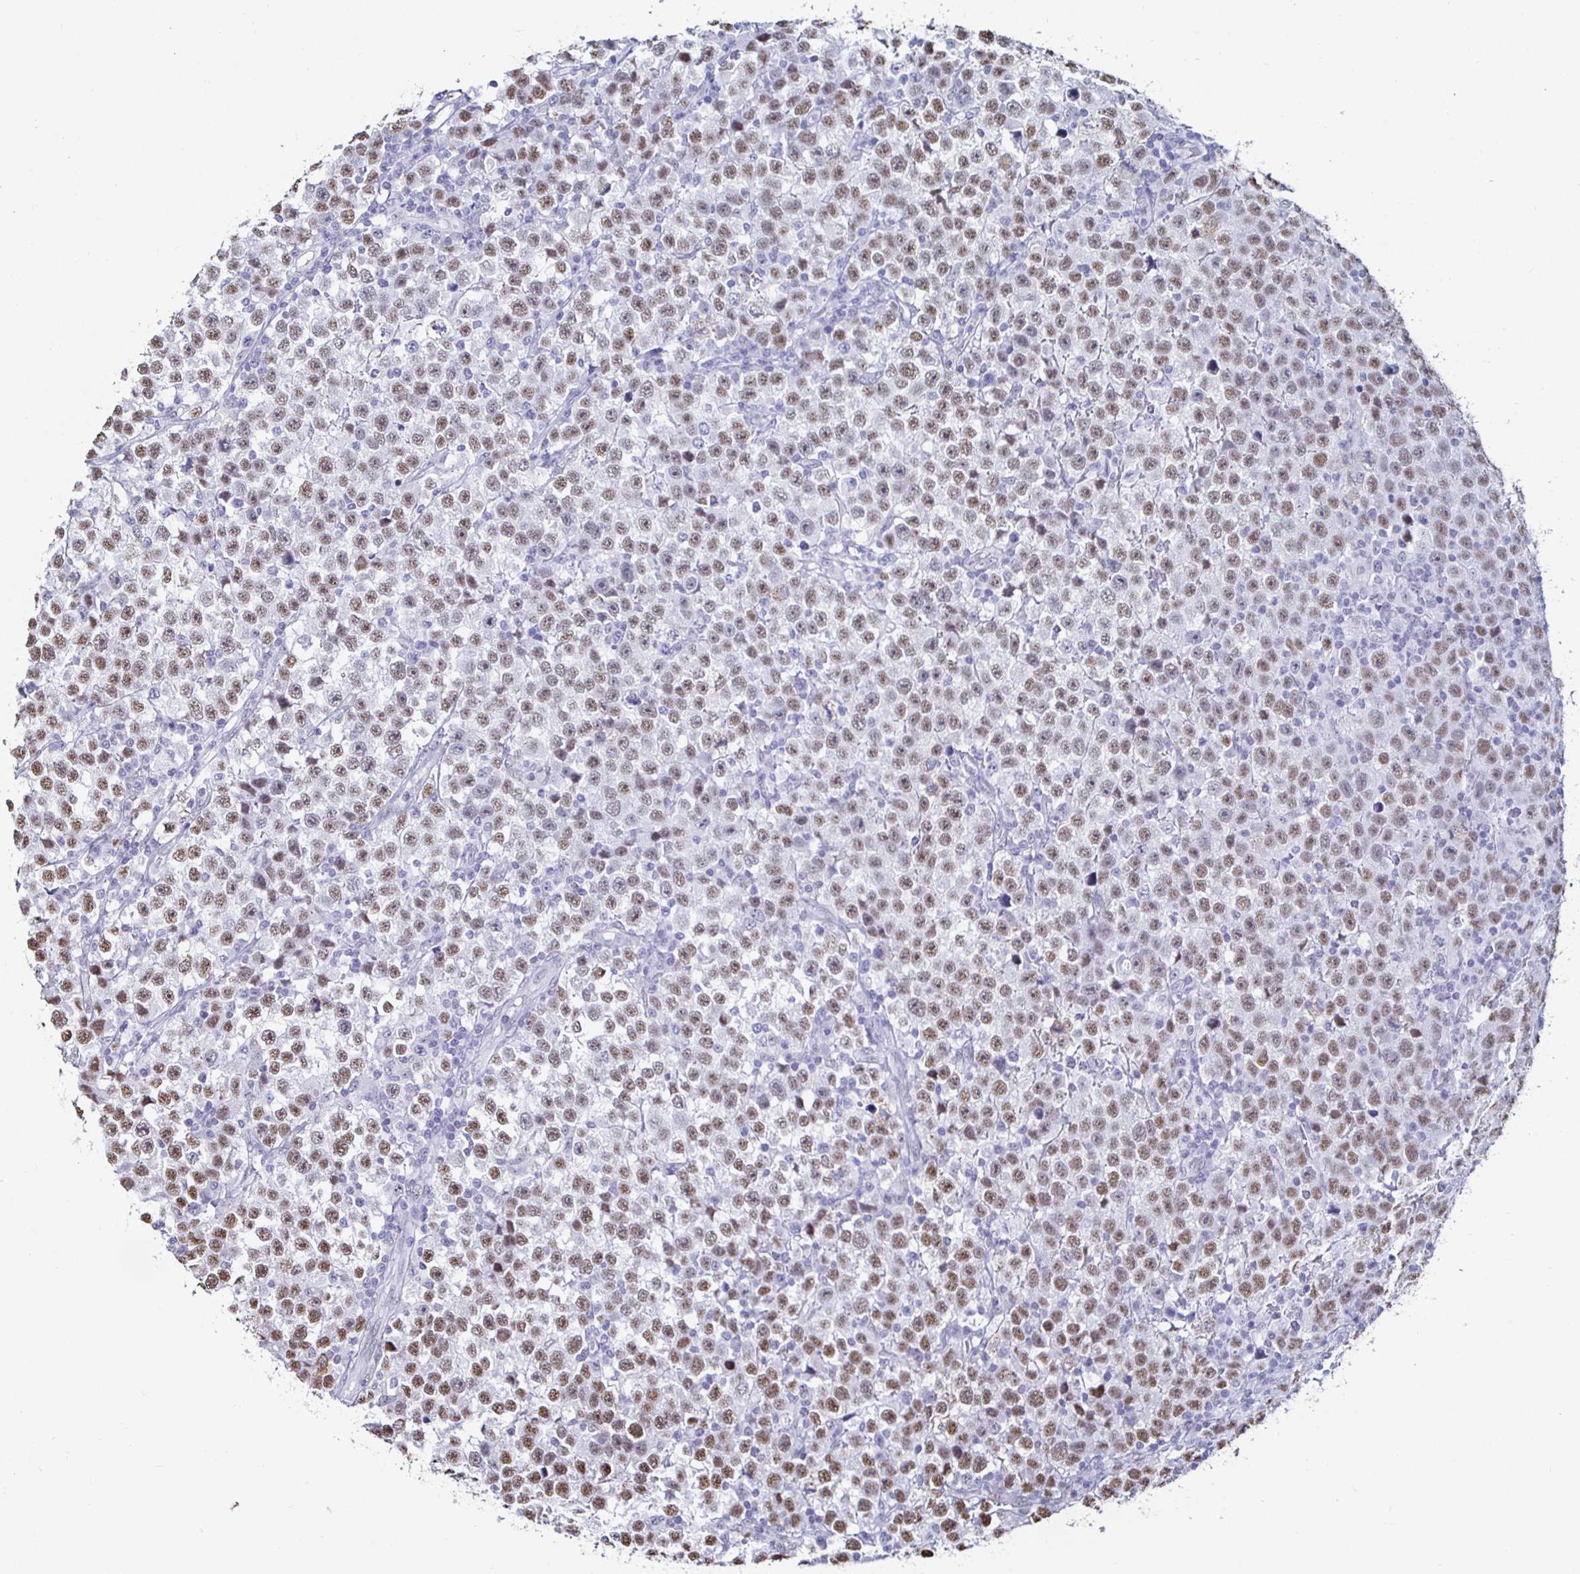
{"staining": {"intensity": "moderate", "quantity": ">75%", "location": "nuclear"}, "tissue": "testis cancer", "cell_type": "Tumor cells", "image_type": "cancer", "snomed": [{"axis": "morphology", "description": "Seminoma, NOS"}, {"axis": "topography", "description": "Testis"}], "caption": "Protein staining by immunohistochemistry demonstrates moderate nuclear expression in approximately >75% of tumor cells in testis cancer. (DAB (3,3'-diaminobenzidine) IHC with brightfield microscopy, high magnification).", "gene": "DDX39B", "patient": {"sex": "male", "age": 43}}